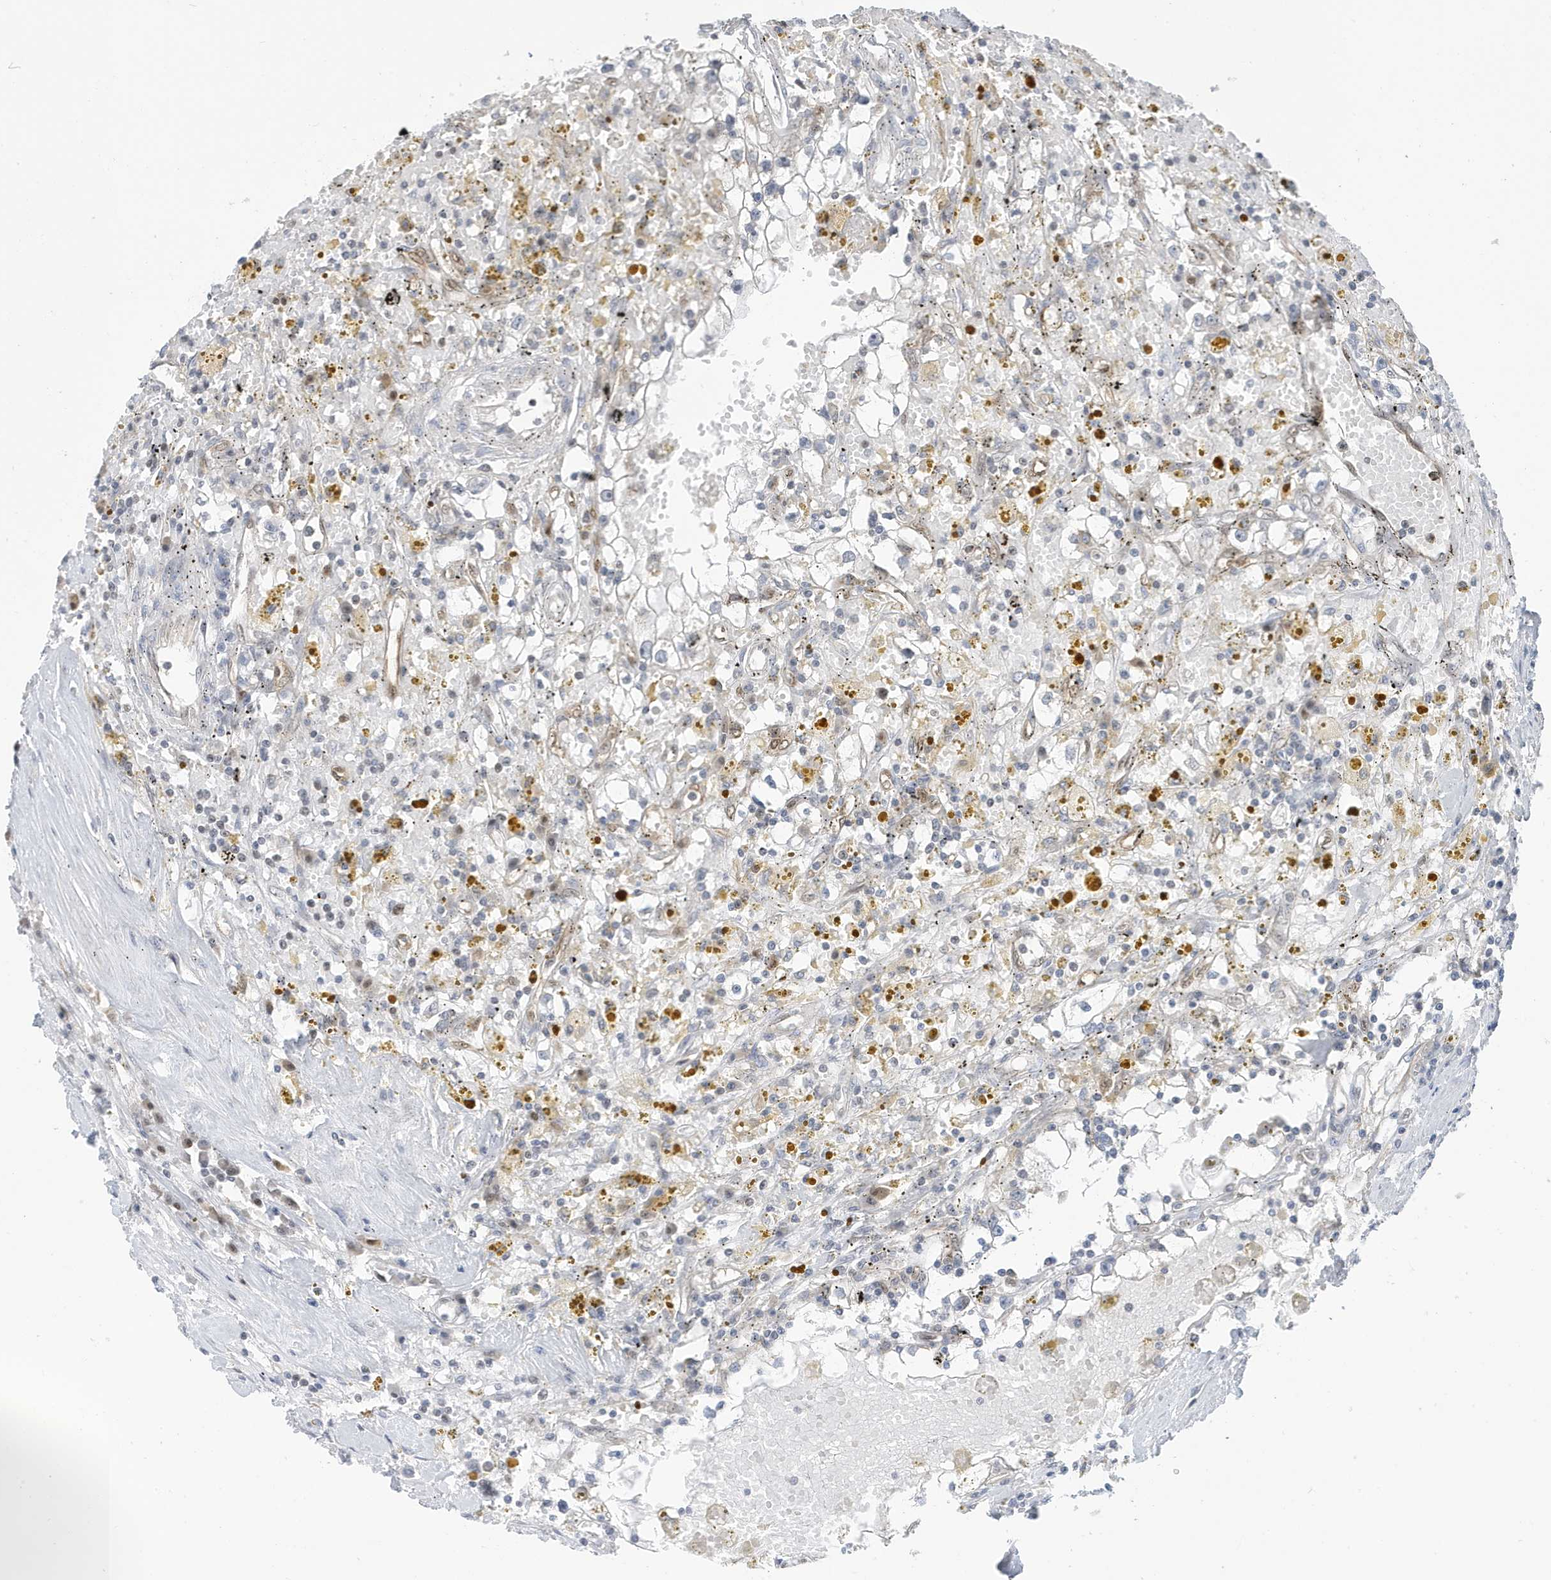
{"staining": {"intensity": "negative", "quantity": "none", "location": "none"}, "tissue": "renal cancer", "cell_type": "Tumor cells", "image_type": "cancer", "snomed": [{"axis": "morphology", "description": "Adenocarcinoma, NOS"}, {"axis": "topography", "description": "Kidney"}], "caption": "IHC of renal cancer (adenocarcinoma) reveals no positivity in tumor cells. (Brightfield microscopy of DAB (3,3'-diaminobenzidine) immunohistochemistry (IHC) at high magnification).", "gene": "NCOA7", "patient": {"sex": "male", "age": 56}}